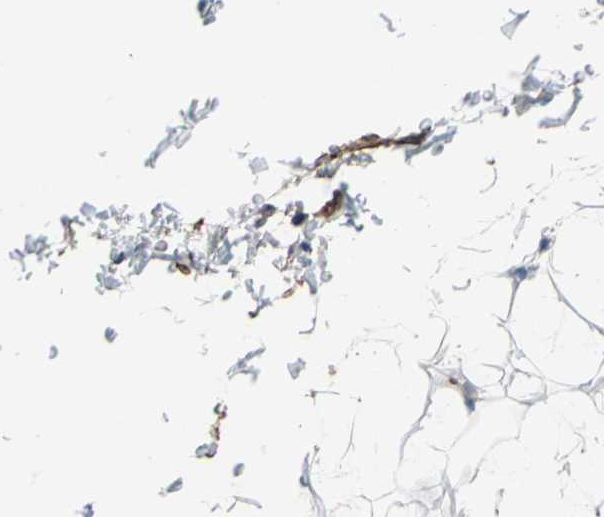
{"staining": {"intensity": "moderate", "quantity": "<25%", "location": "cytoplasmic/membranous"}, "tissue": "adipose tissue", "cell_type": "Adipocytes", "image_type": "normal", "snomed": [{"axis": "morphology", "description": "Normal tissue, NOS"}, {"axis": "topography", "description": "Soft tissue"}], "caption": "The photomicrograph shows staining of benign adipose tissue, revealing moderate cytoplasmic/membranous protein expression (brown color) within adipocytes. (IHC, brightfield microscopy, high magnification).", "gene": "CD44", "patient": {"sex": "male", "age": 72}}